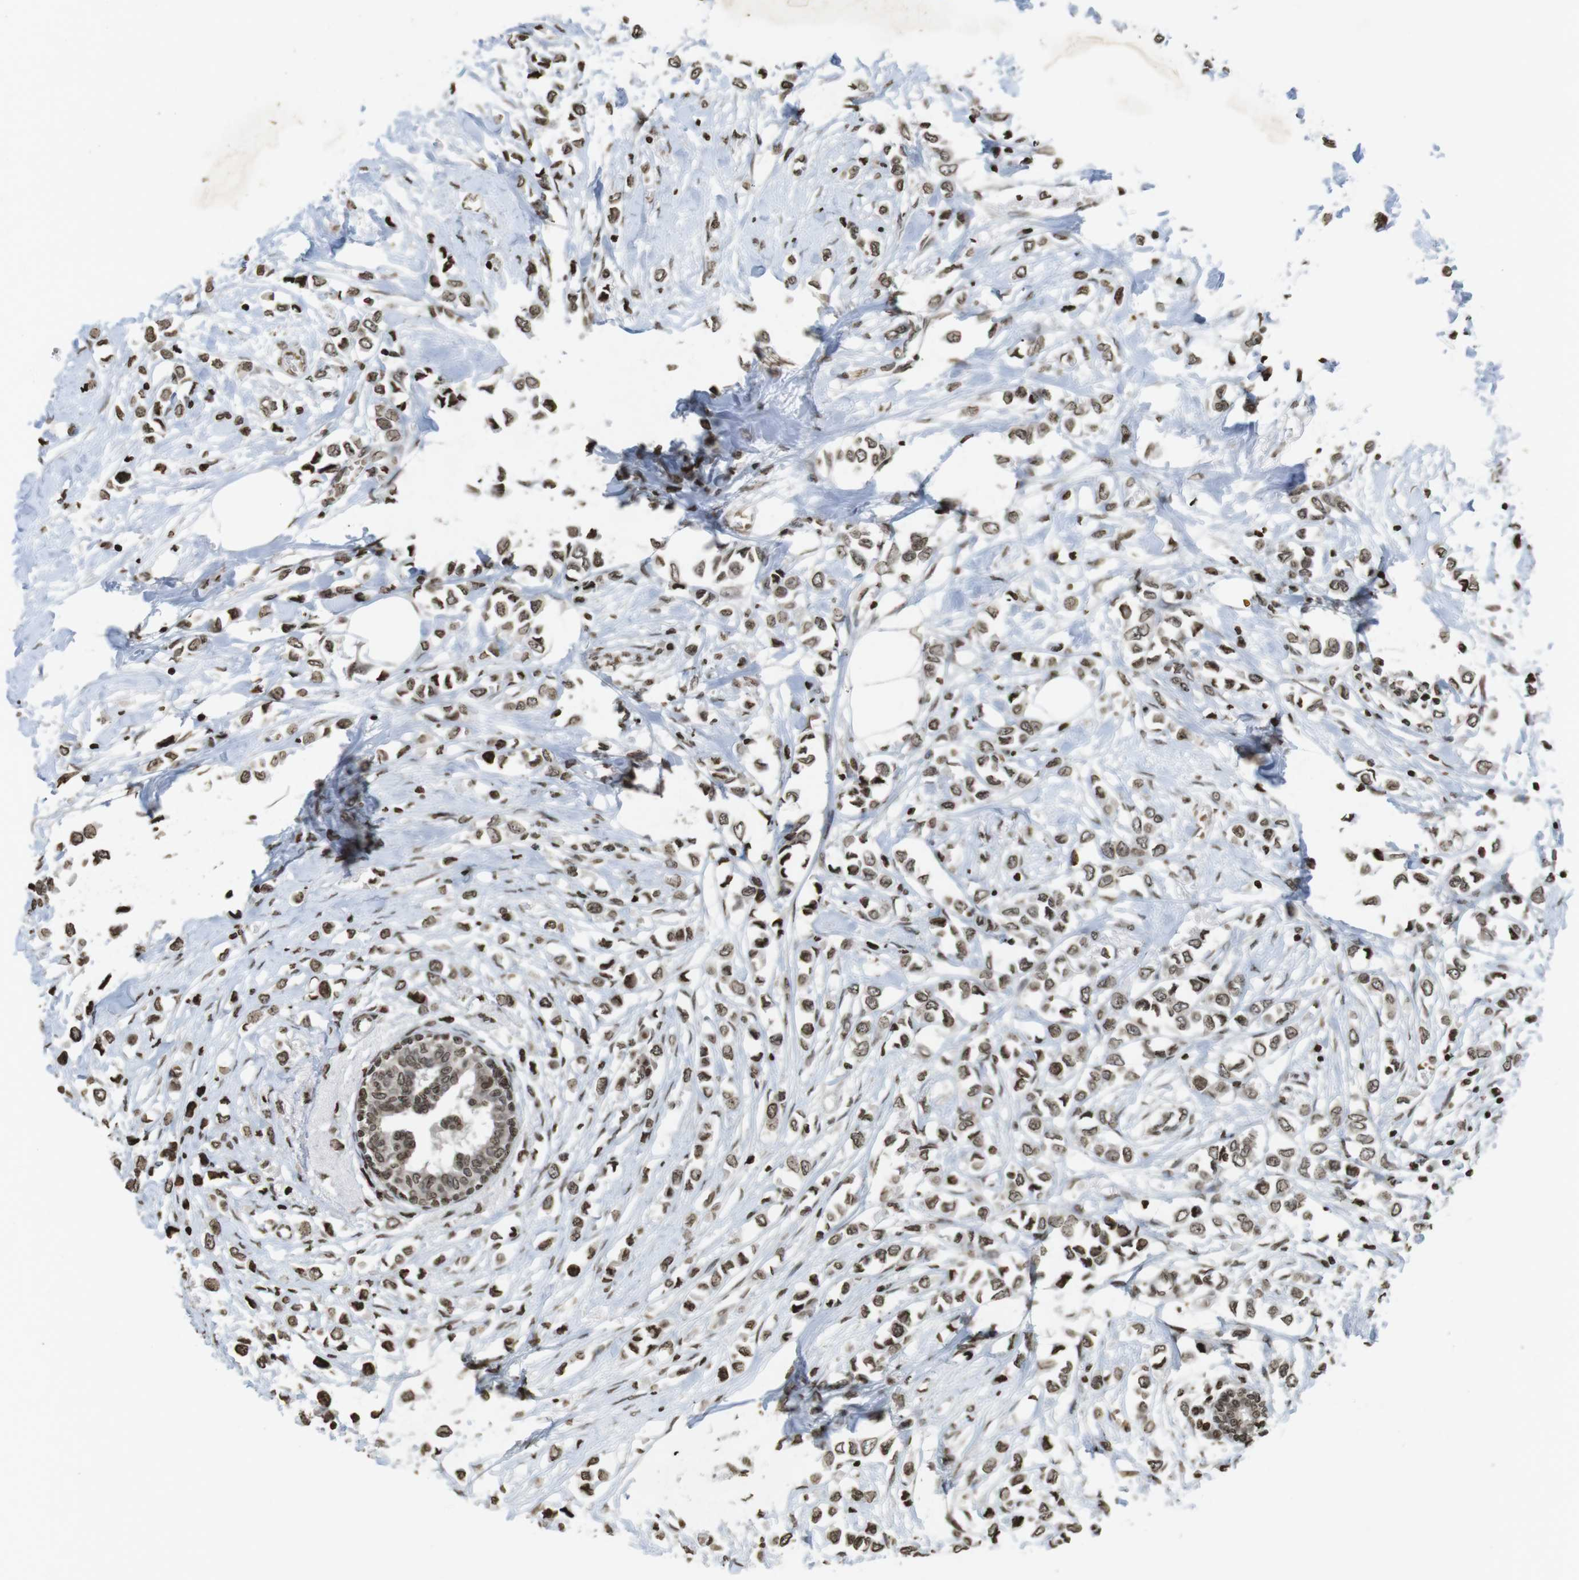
{"staining": {"intensity": "weak", "quantity": ">75%", "location": "nuclear"}, "tissue": "breast cancer", "cell_type": "Tumor cells", "image_type": "cancer", "snomed": [{"axis": "morphology", "description": "Lobular carcinoma"}, {"axis": "topography", "description": "Breast"}], "caption": "Weak nuclear staining is identified in about >75% of tumor cells in breast lobular carcinoma. The protein is stained brown, and the nuclei are stained in blue (DAB IHC with brightfield microscopy, high magnification).", "gene": "FOXA3", "patient": {"sex": "female", "age": 51}}